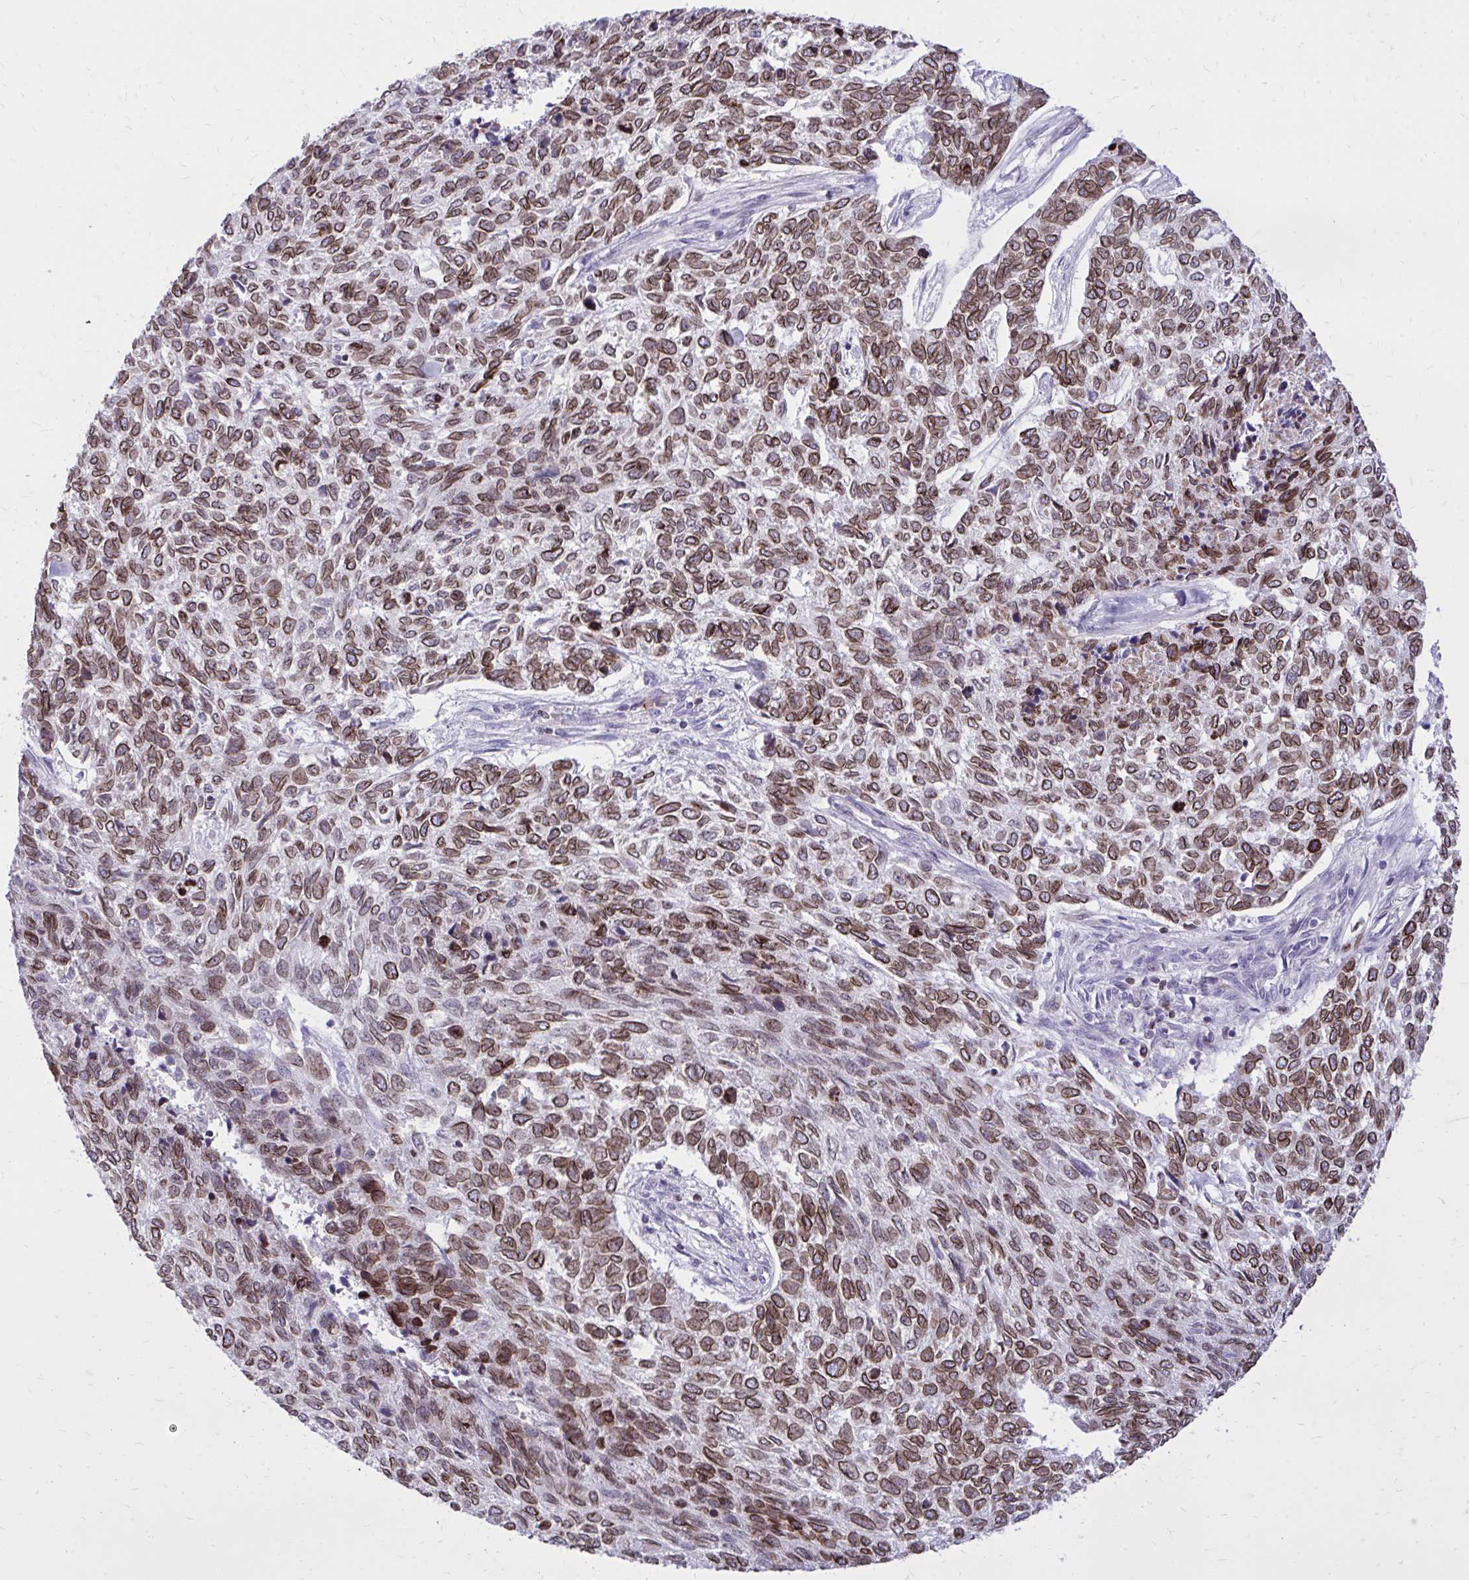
{"staining": {"intensity": "moderate", "quantity": ">75%", "location": "cytoplasmic/membranous,nuclear"}, "tissue": "skin cancer", "cell_type": "Tumor cells", "image_type": "cancer", "snomed": [{"axis": "morphology", "description": "Basal cell carcinoma"}, {"axis": "topography", "description": "Skin"}], "caption": "Moderate cytoplasmic/membranous and nuclear positivity is present in about >75% of tumor cells in skin cancer. The staining was performed using DAB (3,3'-diaminobenzidine), with brown indicating positive protein expression. Nuclei are stained blue with hematoxylin.", "gene": "RPS6KA2", "patient": {"sex": "female", "age": 65}}